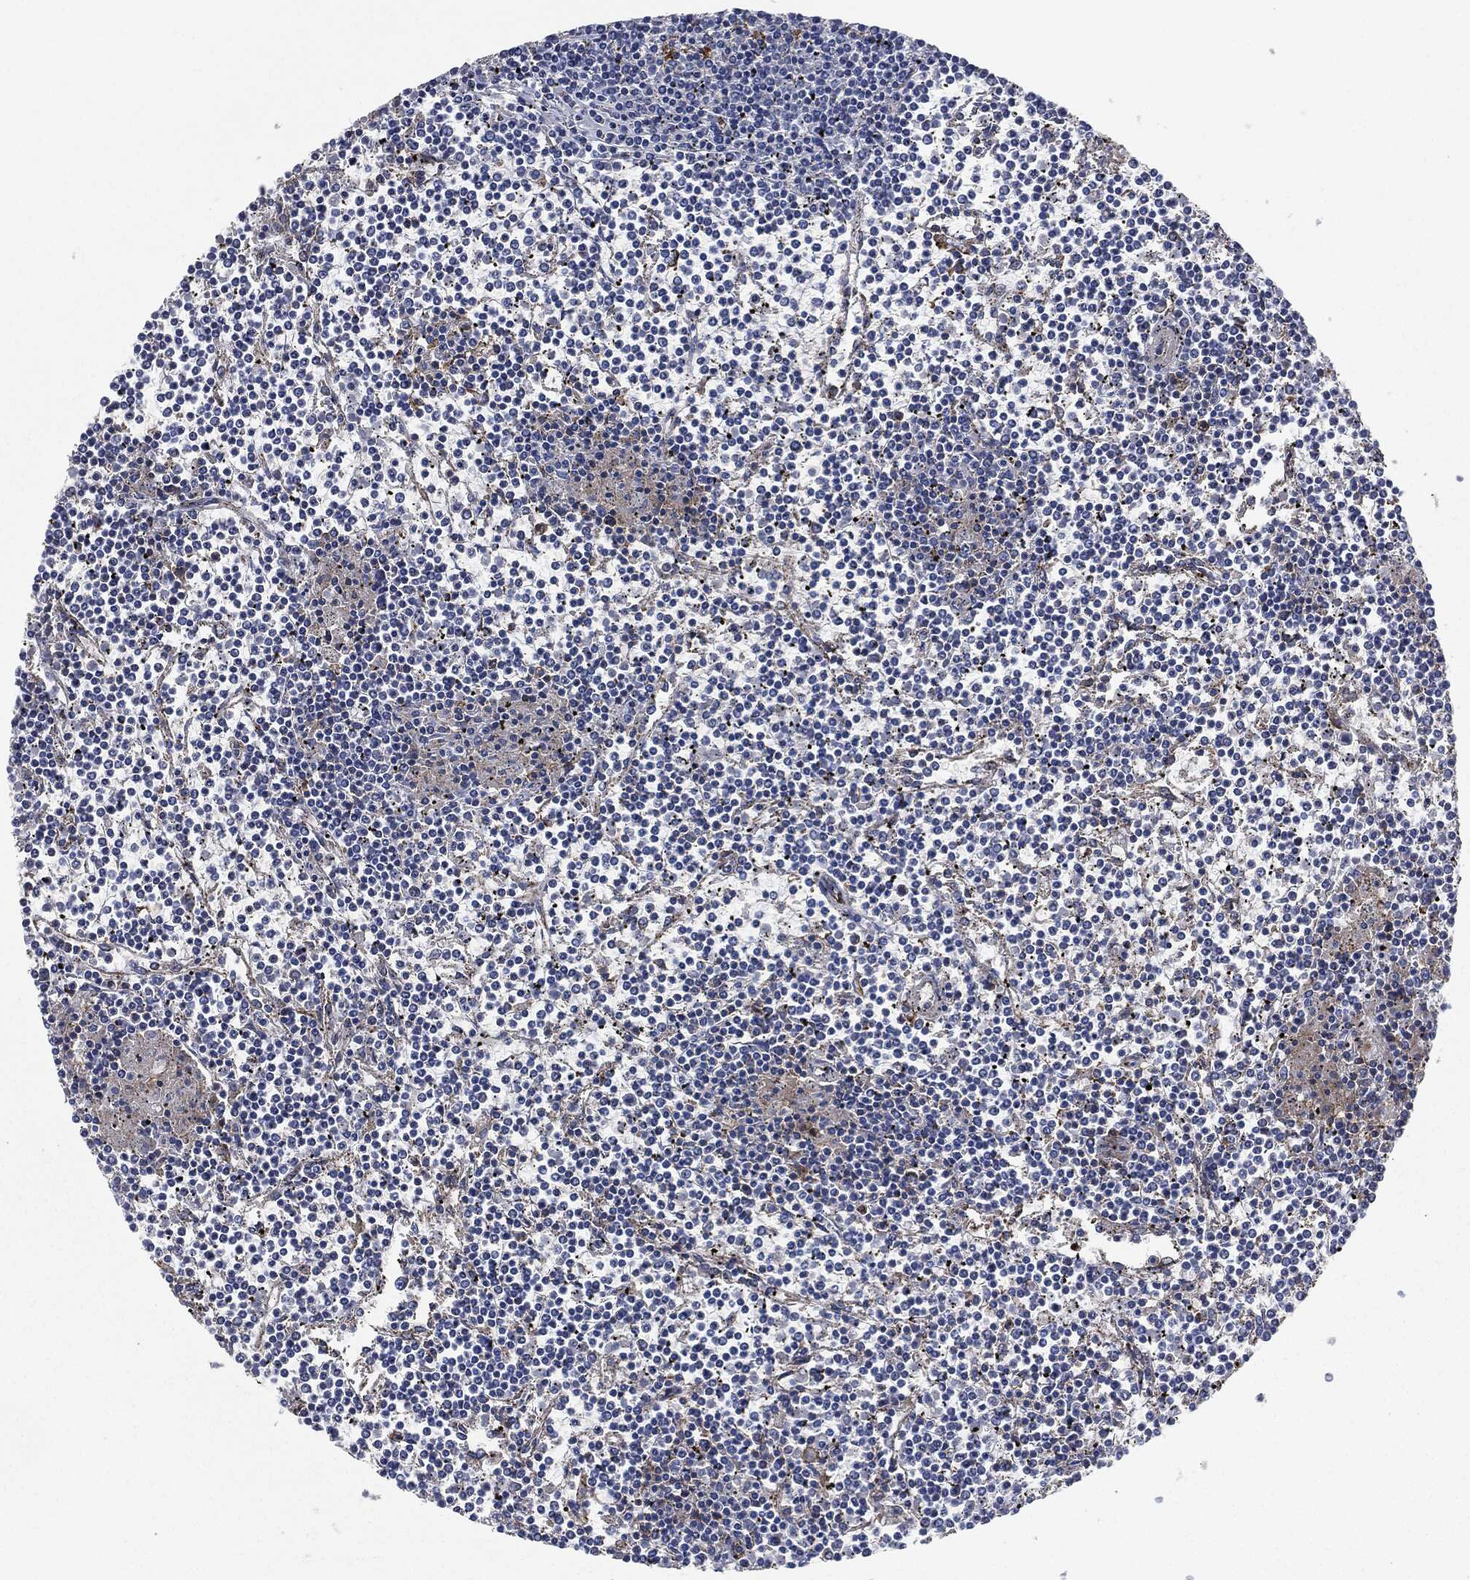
{"staining": {"intensity": "negative", "quantity": "none", "location": "none"}, "tissue": "lymphoma", "cell_type": "Tumor cells", "image_type": "cancer", "snomed": [{"axis": "morphology", "description": "Malignant lymphoma, non-Hodgkin's type, Low grade"}, {"axis": "topography", "description": "Spleen"}], "caption": "A photomicrograph of human lymphoma is negative for staining in tumor cells.", "gene": "APOB", "patient": {"sex": "female", "age": 19}}